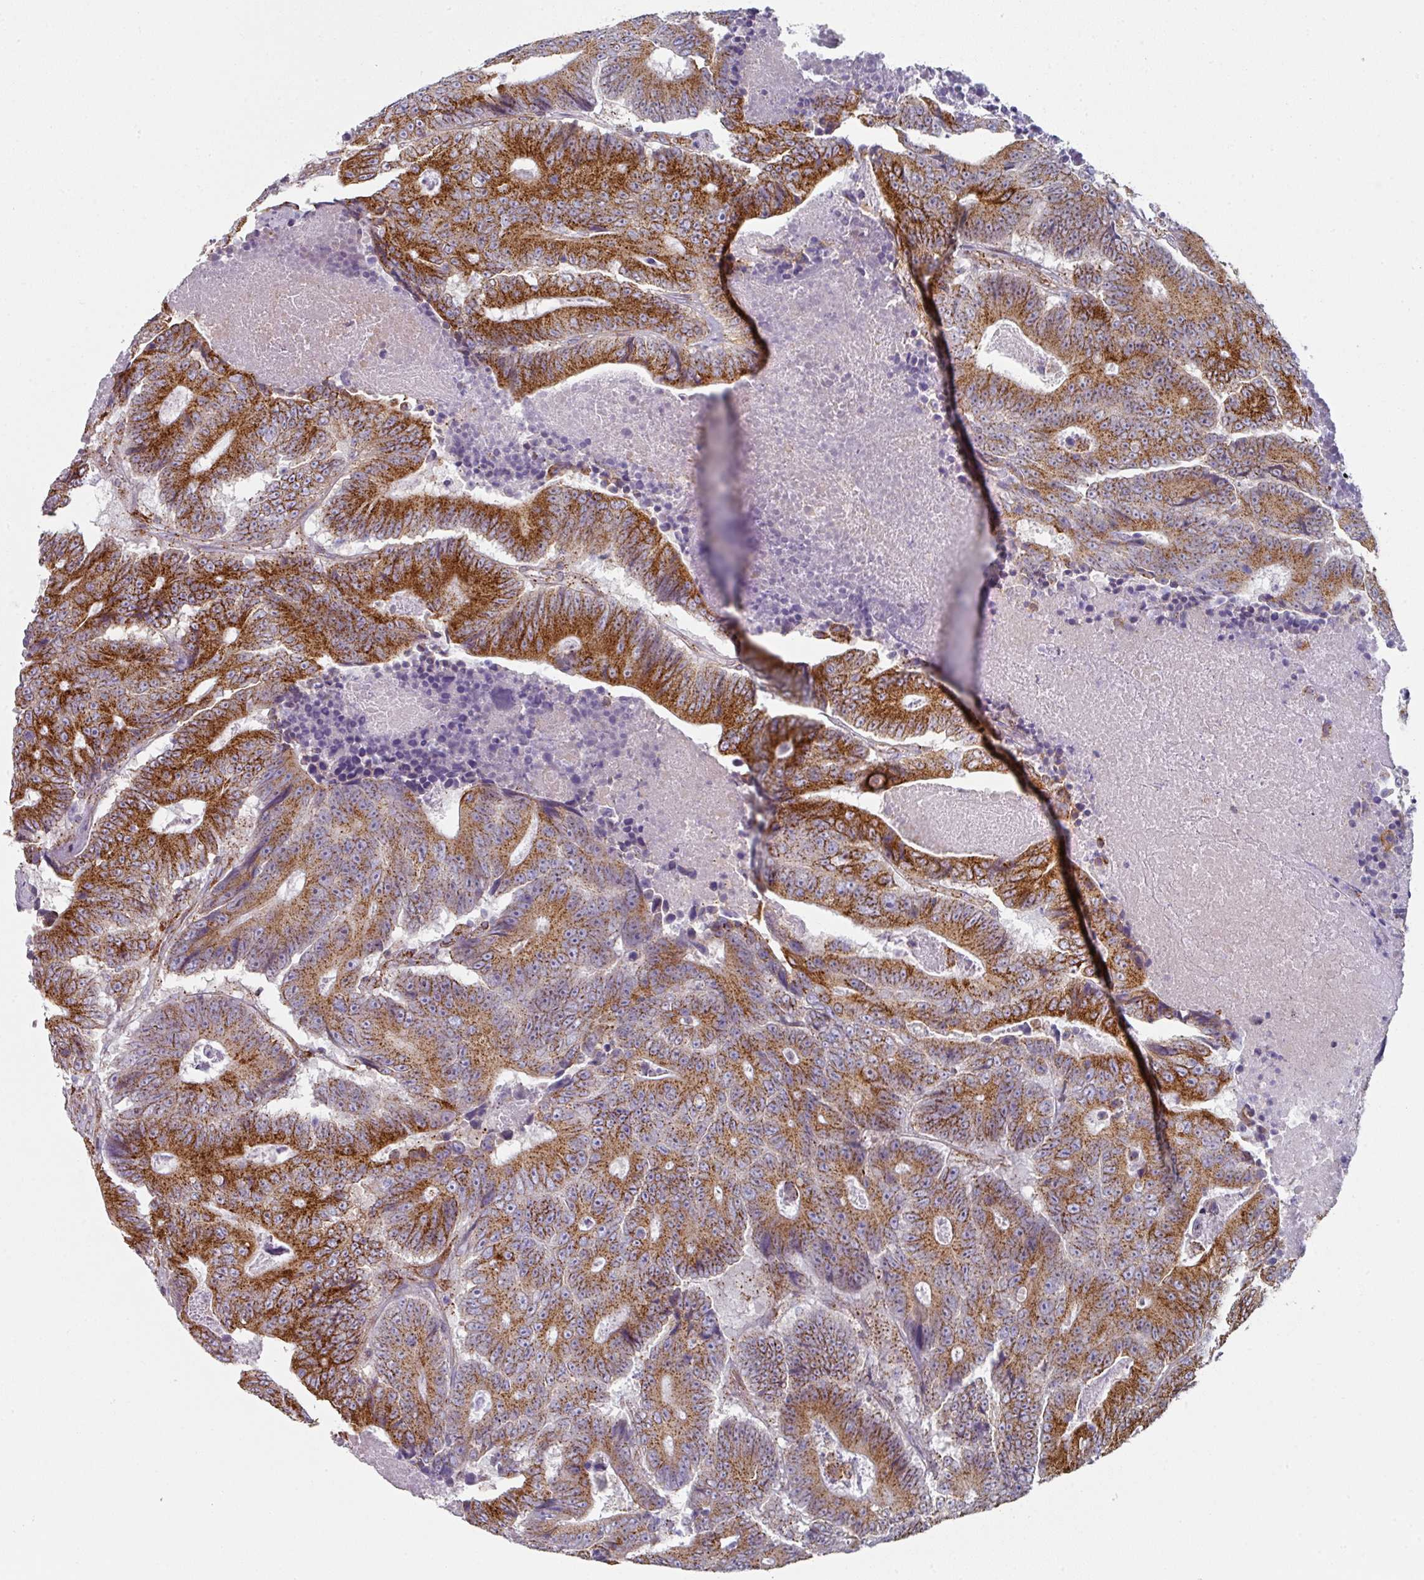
{"staining": {"intensity": "strong", "quantity": ">75%", "location": "cytoplasmic/membranous"}, "tissue": "colorectal cancer", "cell_type": "Tumor cells", "image_type": "cancer", "snomed": [{"axis": "morphology", "description": "Adenocarcinoma, NOS"}, {"axis": "topography", "description": "Colon"}], "caption": "High-magnification brightfield microscopy of colorectal cancer (adenocarcinoma) stained with DAB (brown) and counterstained with hematoxylin (blue). tumor cells exhibit strong cytoplasmic/membranous positivity is appreciated in about>75% of cells.", "gene": "CCDC85B", "patient": {"sex": "male", "age": 83}}